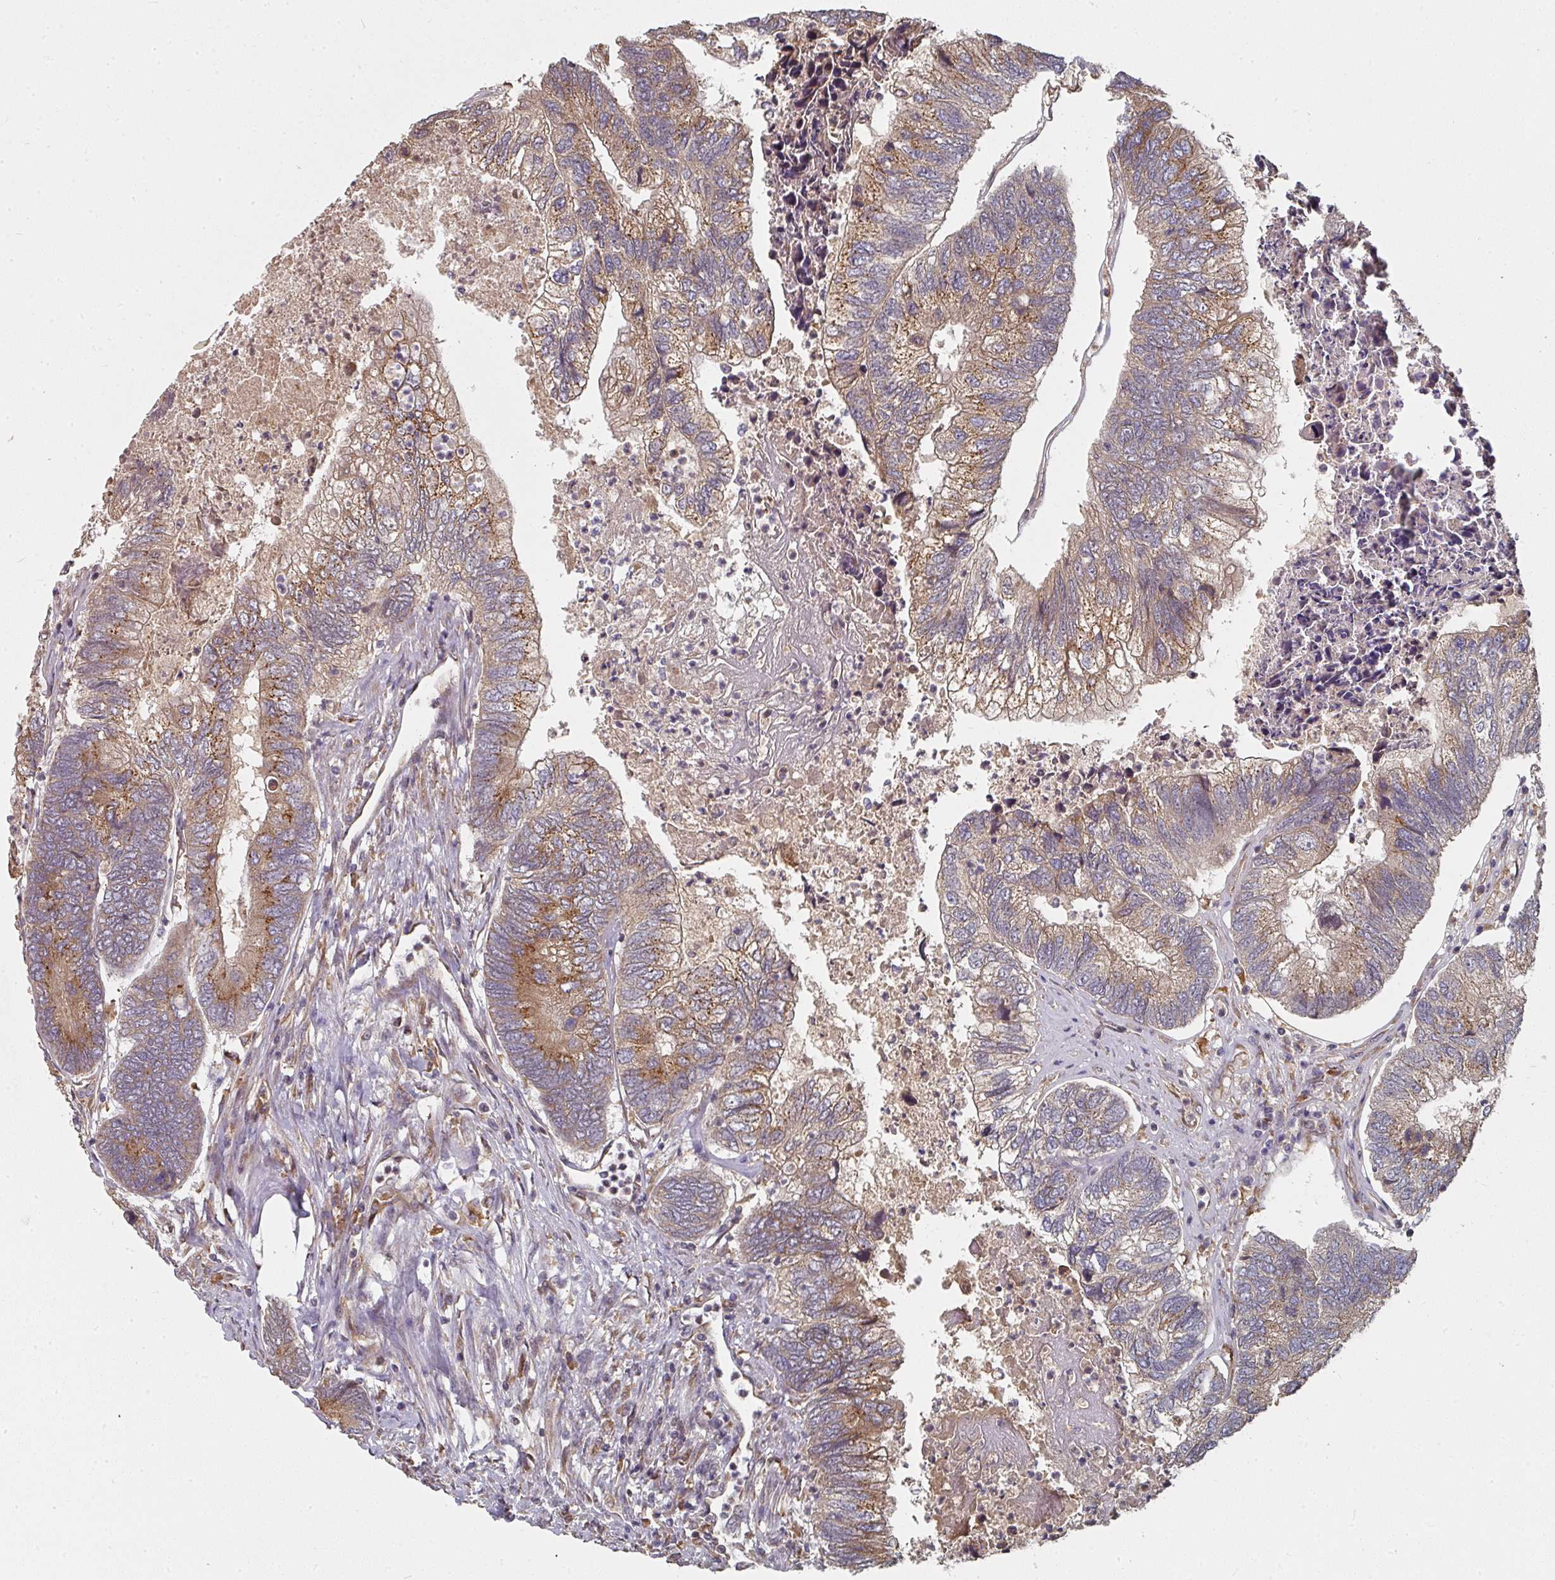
{"staining": {"intensity": "moderate", "quantity": ">75%", "location": "cytoplasmic/membranous"}, "tissue": "colorectal cancer", "cell_type": "Tumor cells", "image_type": "cancer", "snomed": [{"axis": "morphology", "description": "Adenocarcinoma, NOS"}, {"axis": "topography", "description": "Colon"}], "caption": "Moderate cytoplasmic/membranous protein expression is identified in about >75% of tumor cells in colorectal cancer (adenocarcinoma). The staining was performed using DAB (3,3'-diaminobenzidine), with brown indicating positive protein expression. Nuclei are stained blue with hematoxylin.", "gene": "EDEM2", "patient": {"sex": "female", "age": 67}}